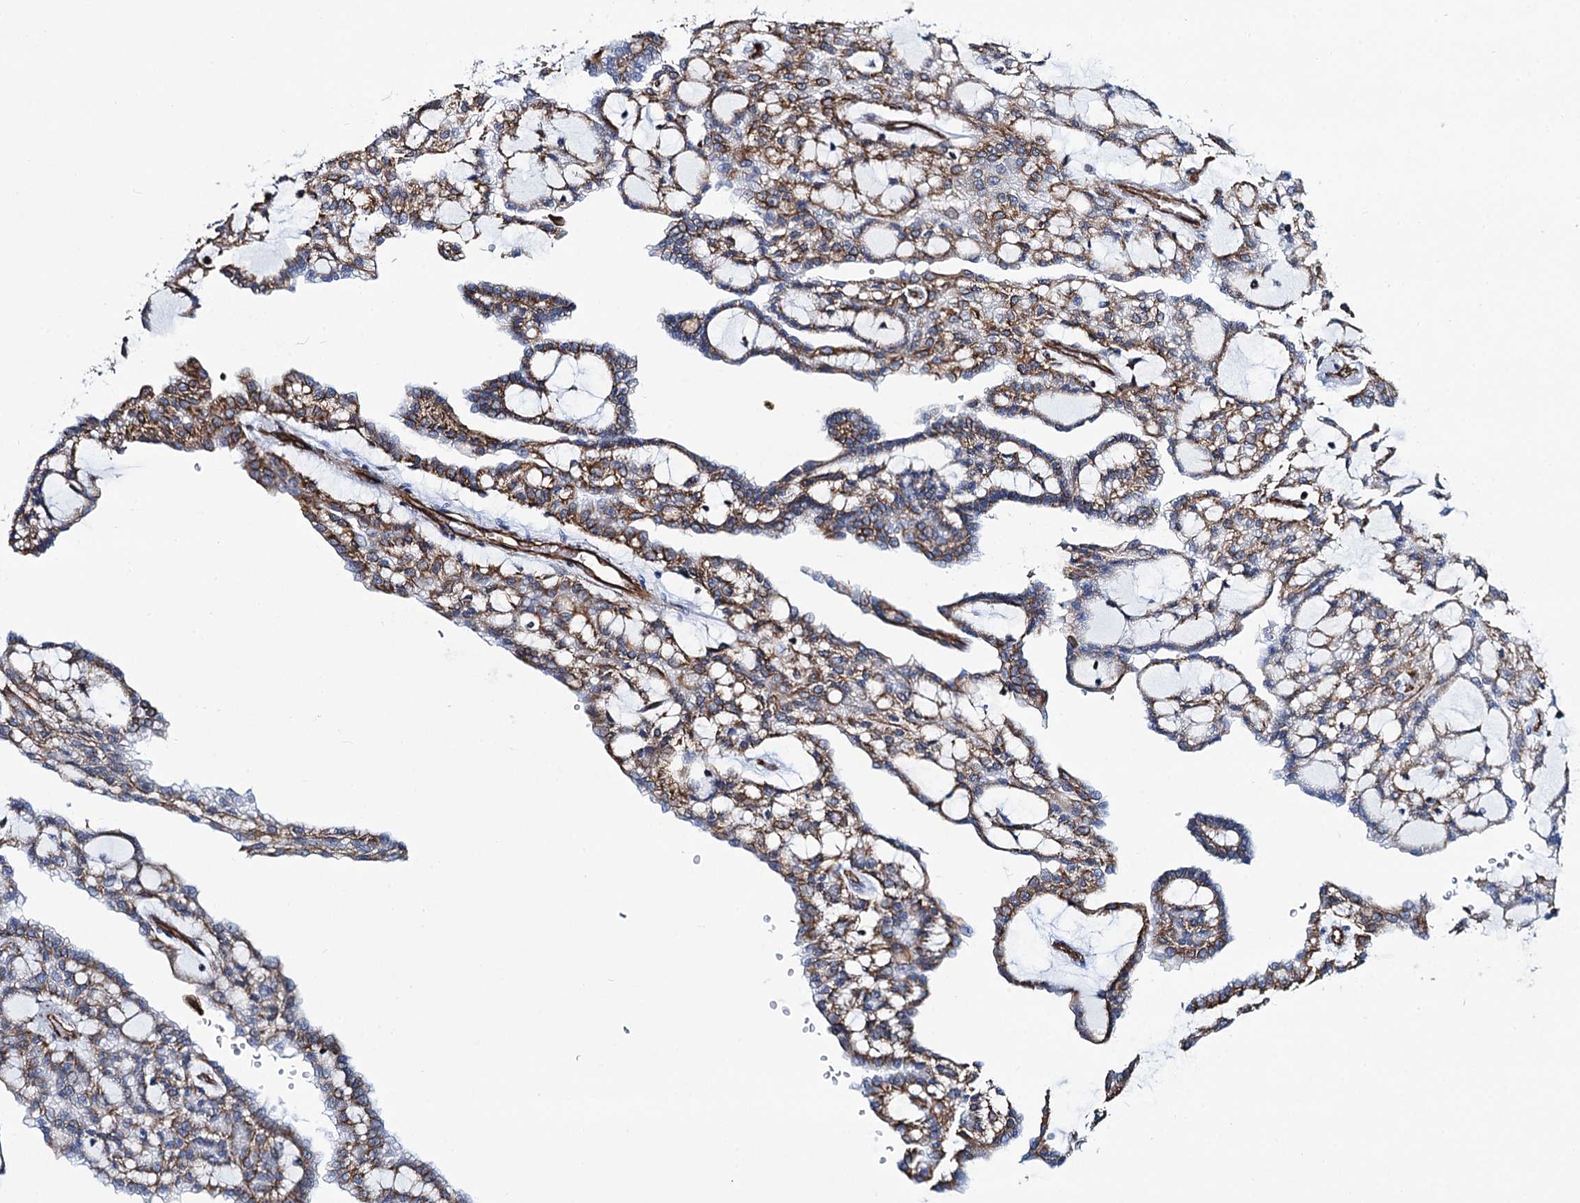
{"staining": {"intensity": "strong", "quantity": ">75%", "location": "cytoplasmic/membranous"}, "tissue": "renal cancer", "cell_type": "Tumor cells", "image_type": "cancer", "snomed": [{"axis": "morphology", "description": "Adenocarcinoma, NOS"}, {"axis": "topography", "description": "Kidney"}], "caption": "Immunohistochemical staining of human renal cancer (adenocarcinoma) reveals high levels of strong cytoplasmic/membranous protein positivity in approximately >75% of tumor cells.", "gene": "PGM2", "patient": {"sex": "male", "age": 63}}